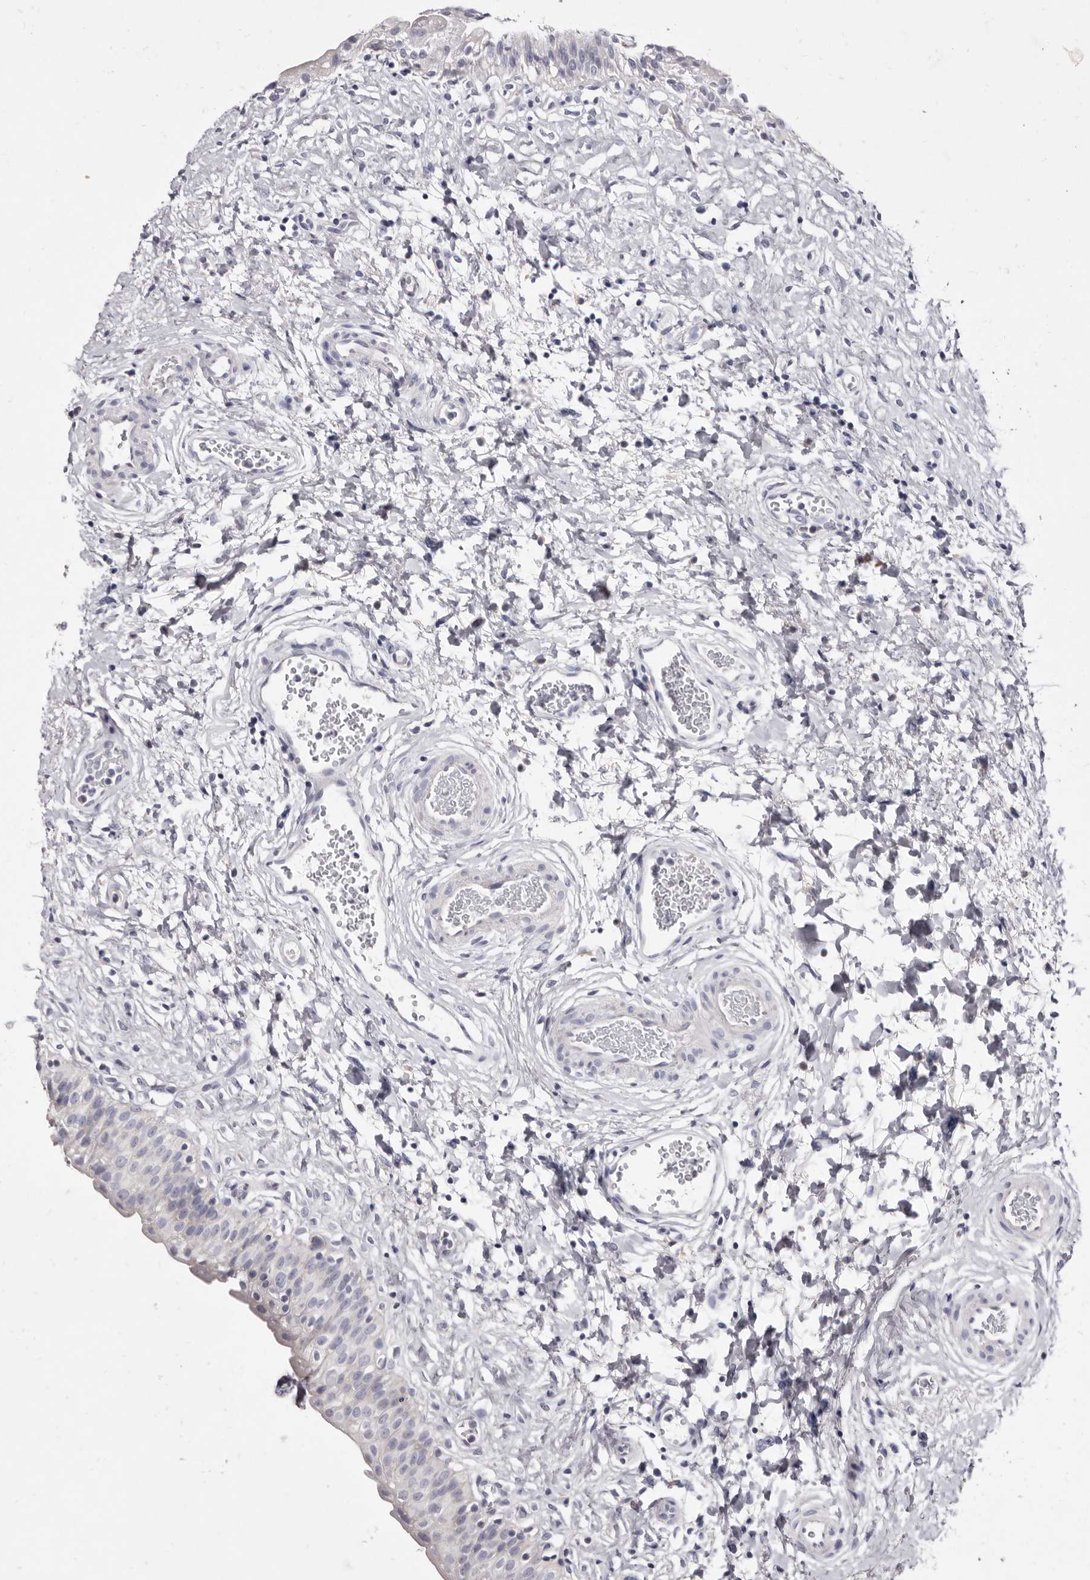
{"staining": {"intensity": "negative", "quantity": "none", "location": "none"}, "tissue": "urinary bladder", "cell_type": "Urothelial cells", "image_type": "normal", "snomed": [{"axis": "morphology", "description": "Normal tissue, NOS"}, {"axis": "topography", "description": "Urinary bladder"}], "caption": "High power microscopy image of an immunohistochemistry (IHC) micrograph of normal urinary bladder, revealing no significant staining in urothelial cells. (DAB (3,3'-diaminobenzidine) immunohistochemistry (IHC) with hematoxylin counter stain).", "gene": "CYP2E1", "patient": {"sex": "male", "age": 51}}